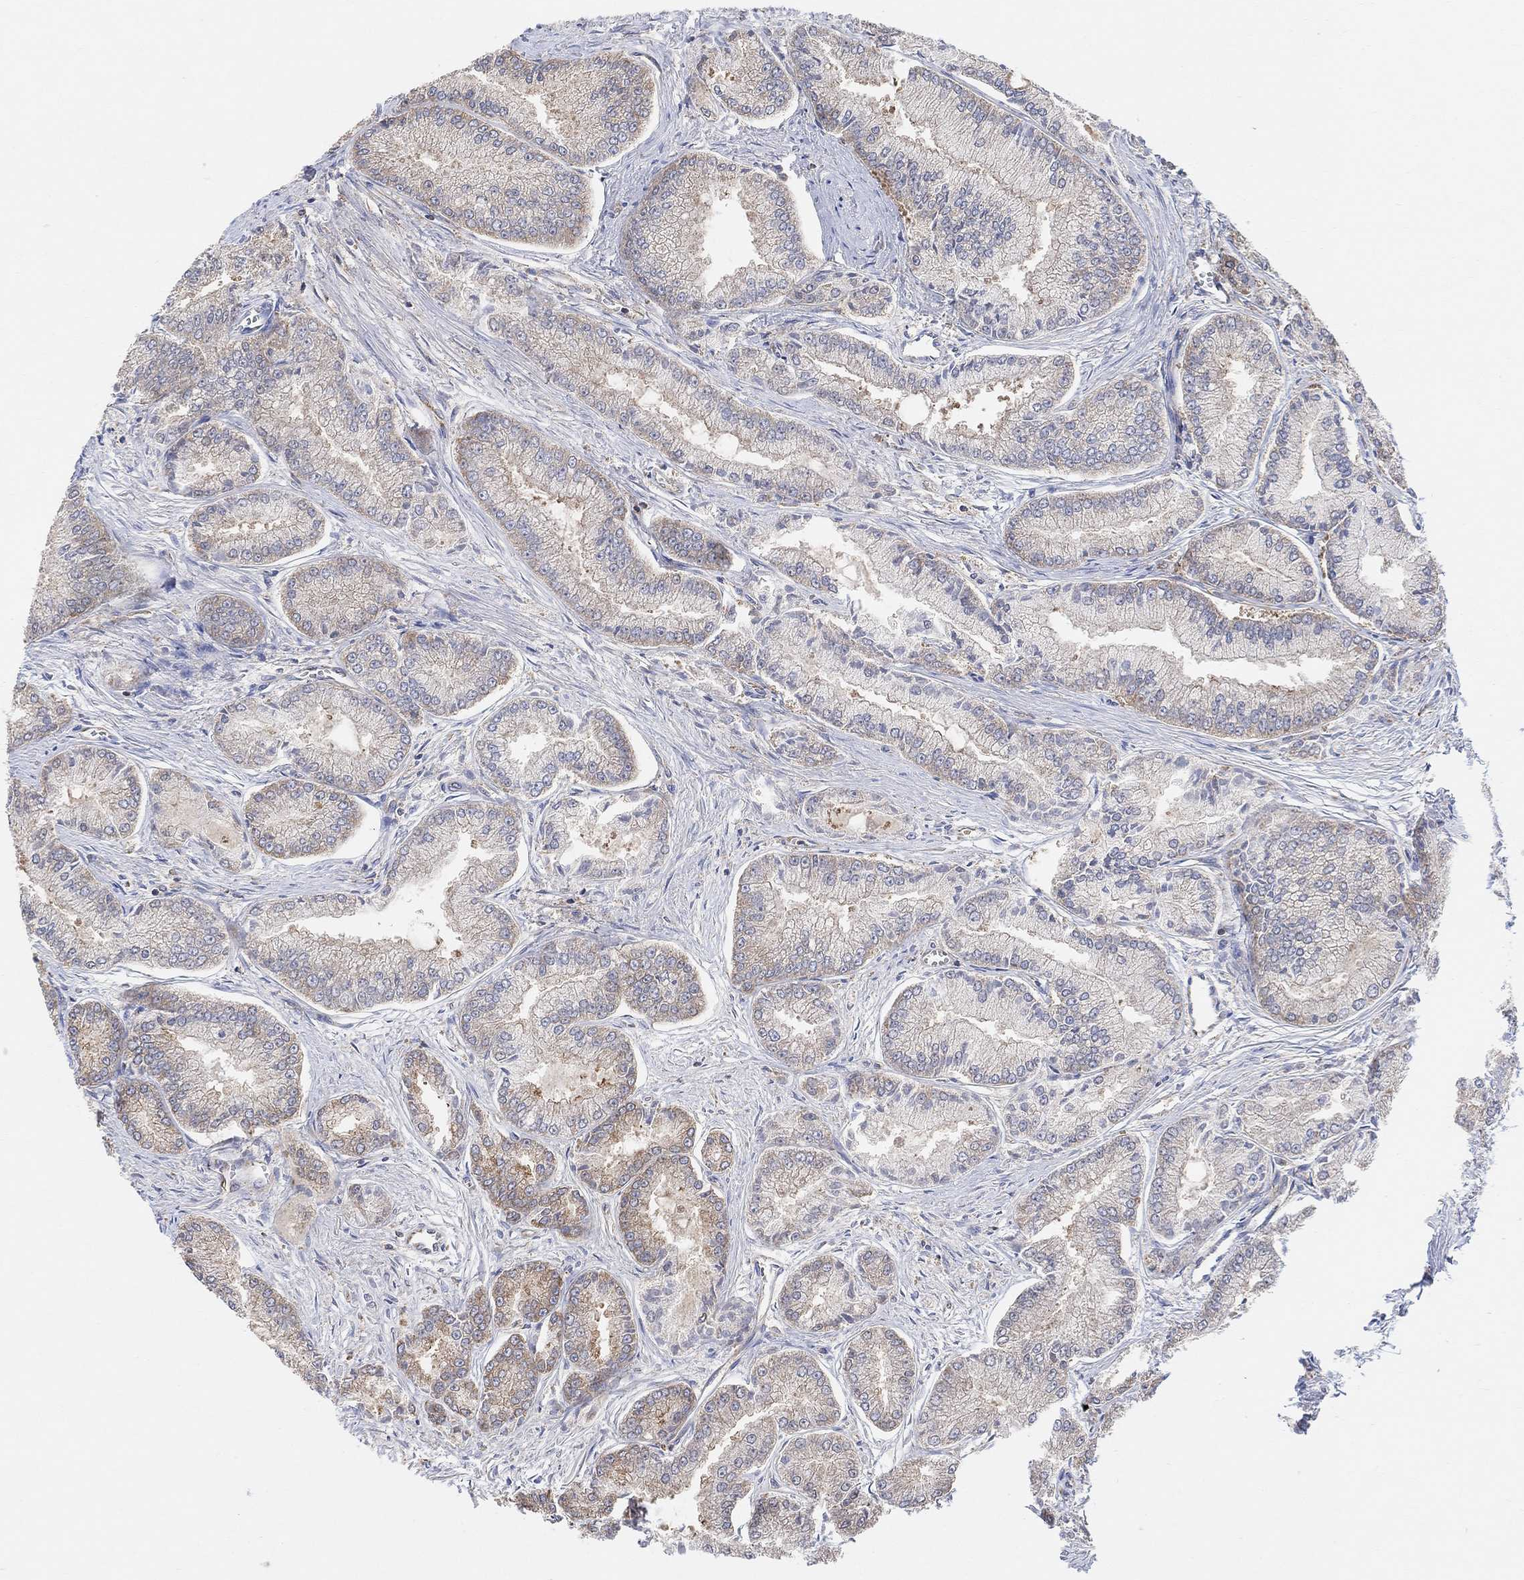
{"staining": {"intensity": "weak", "quantity": "25%-75%", "location": "cytoplasmic/membranous"}, "tissue": "prostate cancer", "cell_type": "Tumor cells", "image_type": "cancer", "snomed": [{"axis": "morphology", "description": "Adenocarcinoma, NOS"}, {"axis": "morphology", "description": "Adenocarcinoma, High grade"}, {"axis": "topography", "description": "Prostate"}], "caption": "Prostate cancer (adenocarcinoma (high-grade)) stained with DAB (3,3'-diaminobenzidine) immunohistochemistry (IHC) exhibits low levels of weak cytoplasmic/membranous expression in about 25%-75% of tumor cells.", "gene": "BLOC1S3", "patient": {"sex": "male", "age": 70}}